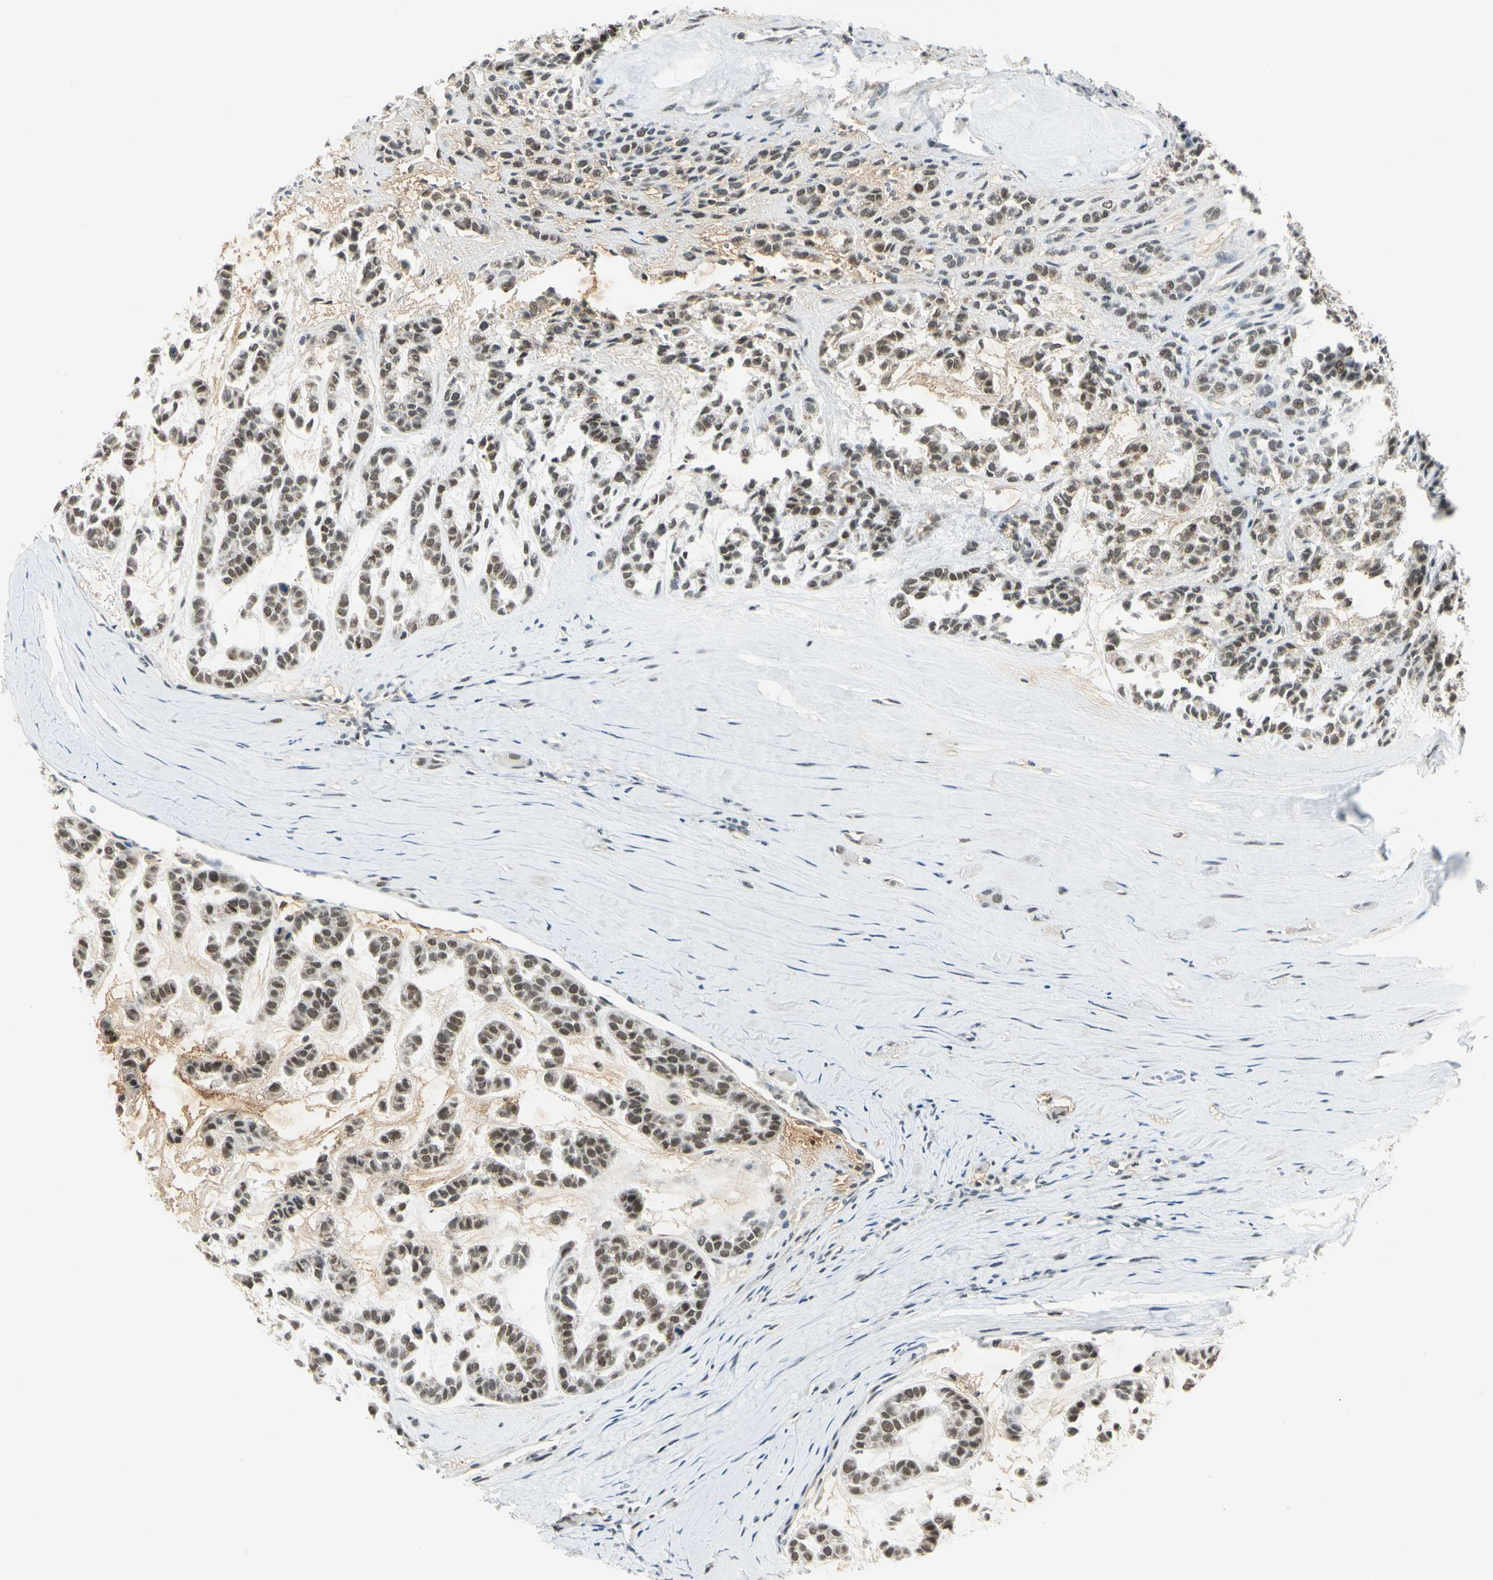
{"staining": {"intensity": "moderate", "quantity": ">75%", "location": "nuclear"}, "tissue": "head and neck cancer", "cell_type": "Tumor cells", "image_type": "cancer", "snomed": [{"axis": "morphology", "description": "Adenocarcinoma, NOS"}, {"axis": "morphology", "description": "Adenoma, NOS"}, {"axis": "topography", "description": "Head-Neck"}], "caption": "The immunohistochemical stain shows moderate nuclear positivity in tumor cells of adenocarcinoma (head and neck) tissue.", "gene": "NELFE", "patient": {"sex": "female", "age": 55}}